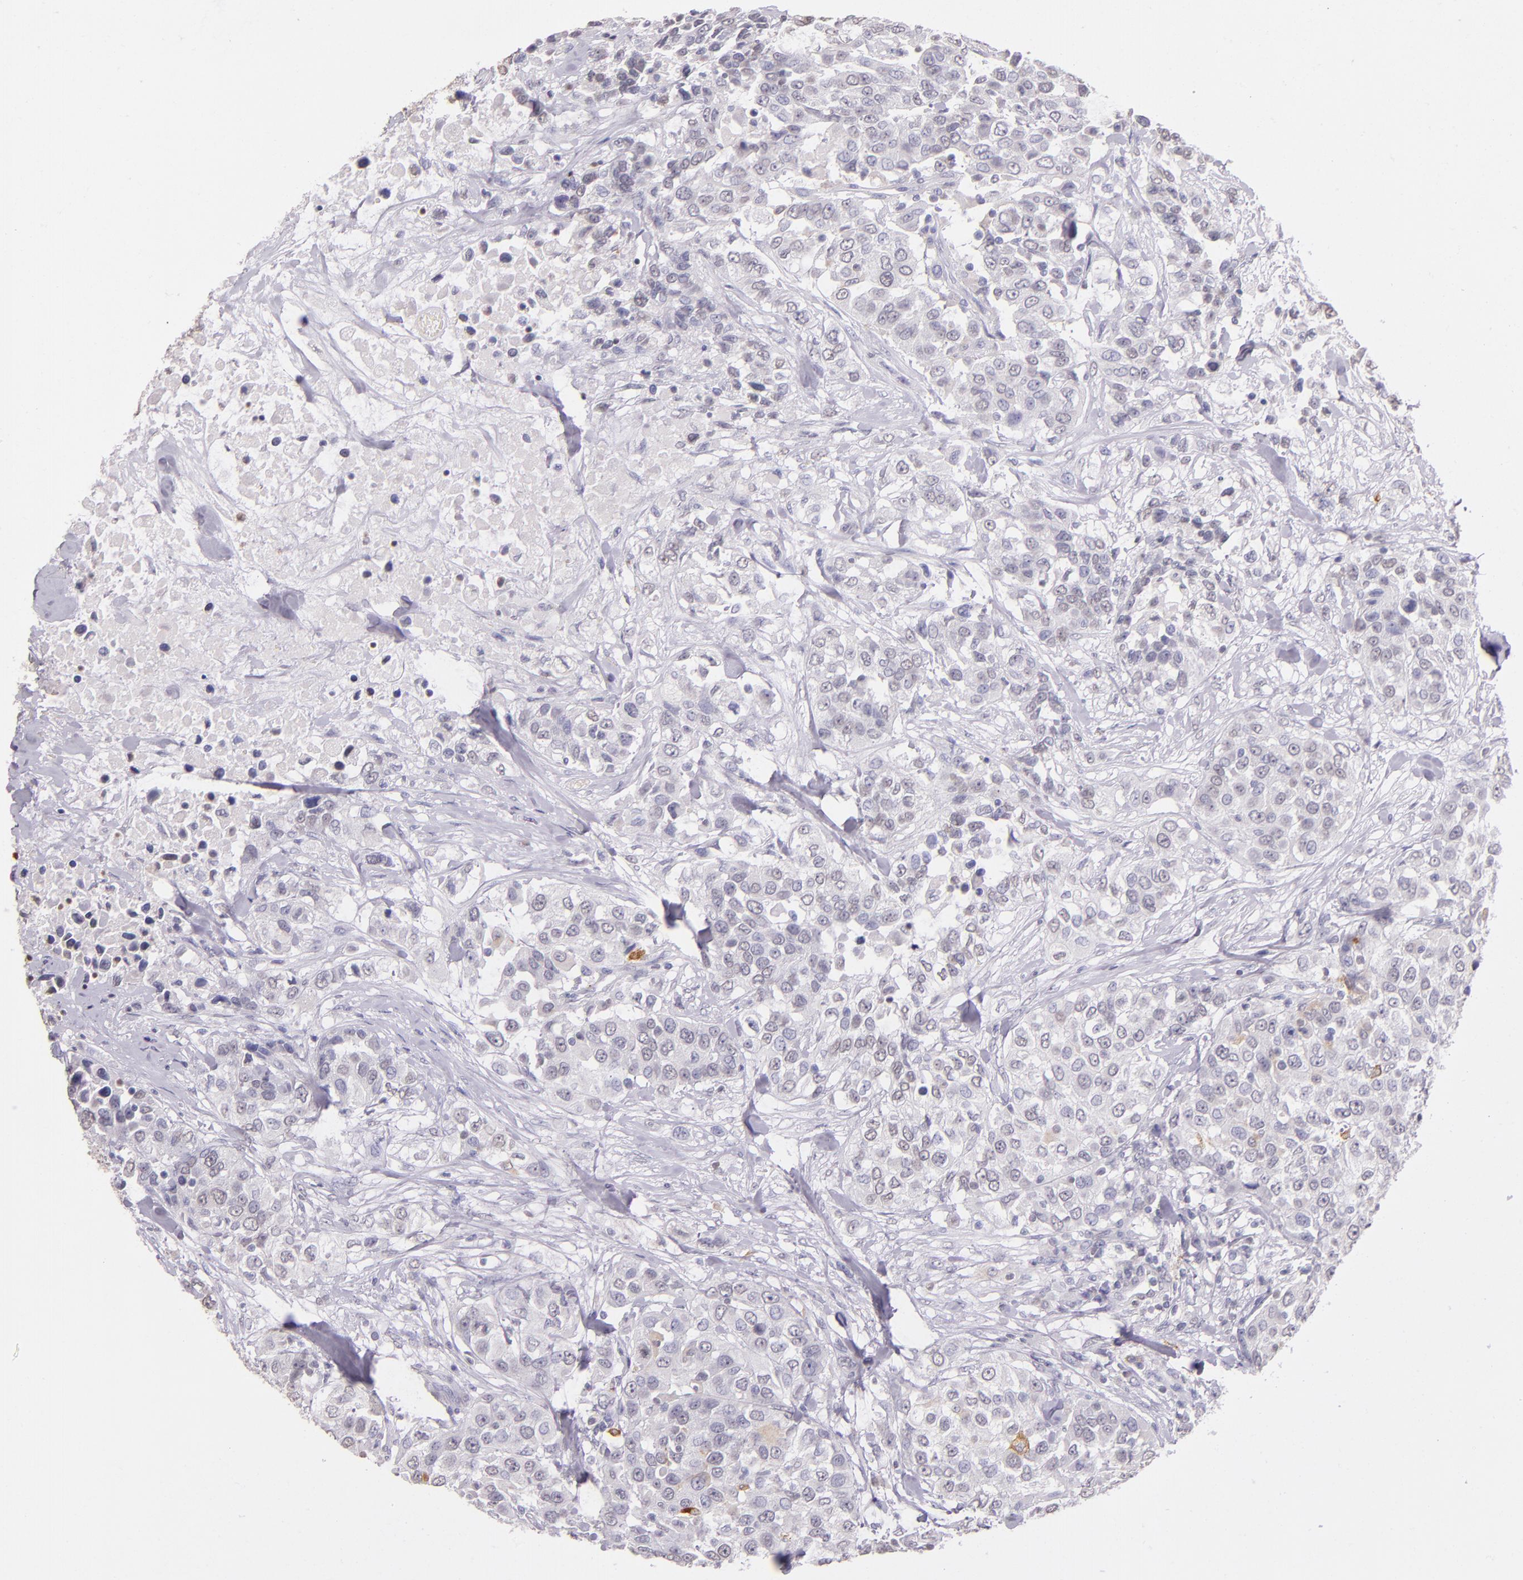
{"staining": {"intensity": "strong", "quantity": "<25%", "location": "cytoplasmic/membranous"}, "tissue": "urothelial cancer", "cell_type": "Tumor cells", "image_type": "cancer", "snomed": [{"axis": "morphology", "description": "Urothelial carcinoma, High grade"}, {"axis": "topography", "description": "Urinary bladder"}], "caption": "High-grade urothelial carcinoma was stained to show a protein in brown. There is medium levels of strong cytoplasmic/membranous staining in about <25% of tumor cells. (Stains: DAB in brown, nuclei in blue, Microscopy: brightfield microscopy at high magnification).", "gene": "RTN1", "patient": {"sex": "female", "age": 80}}